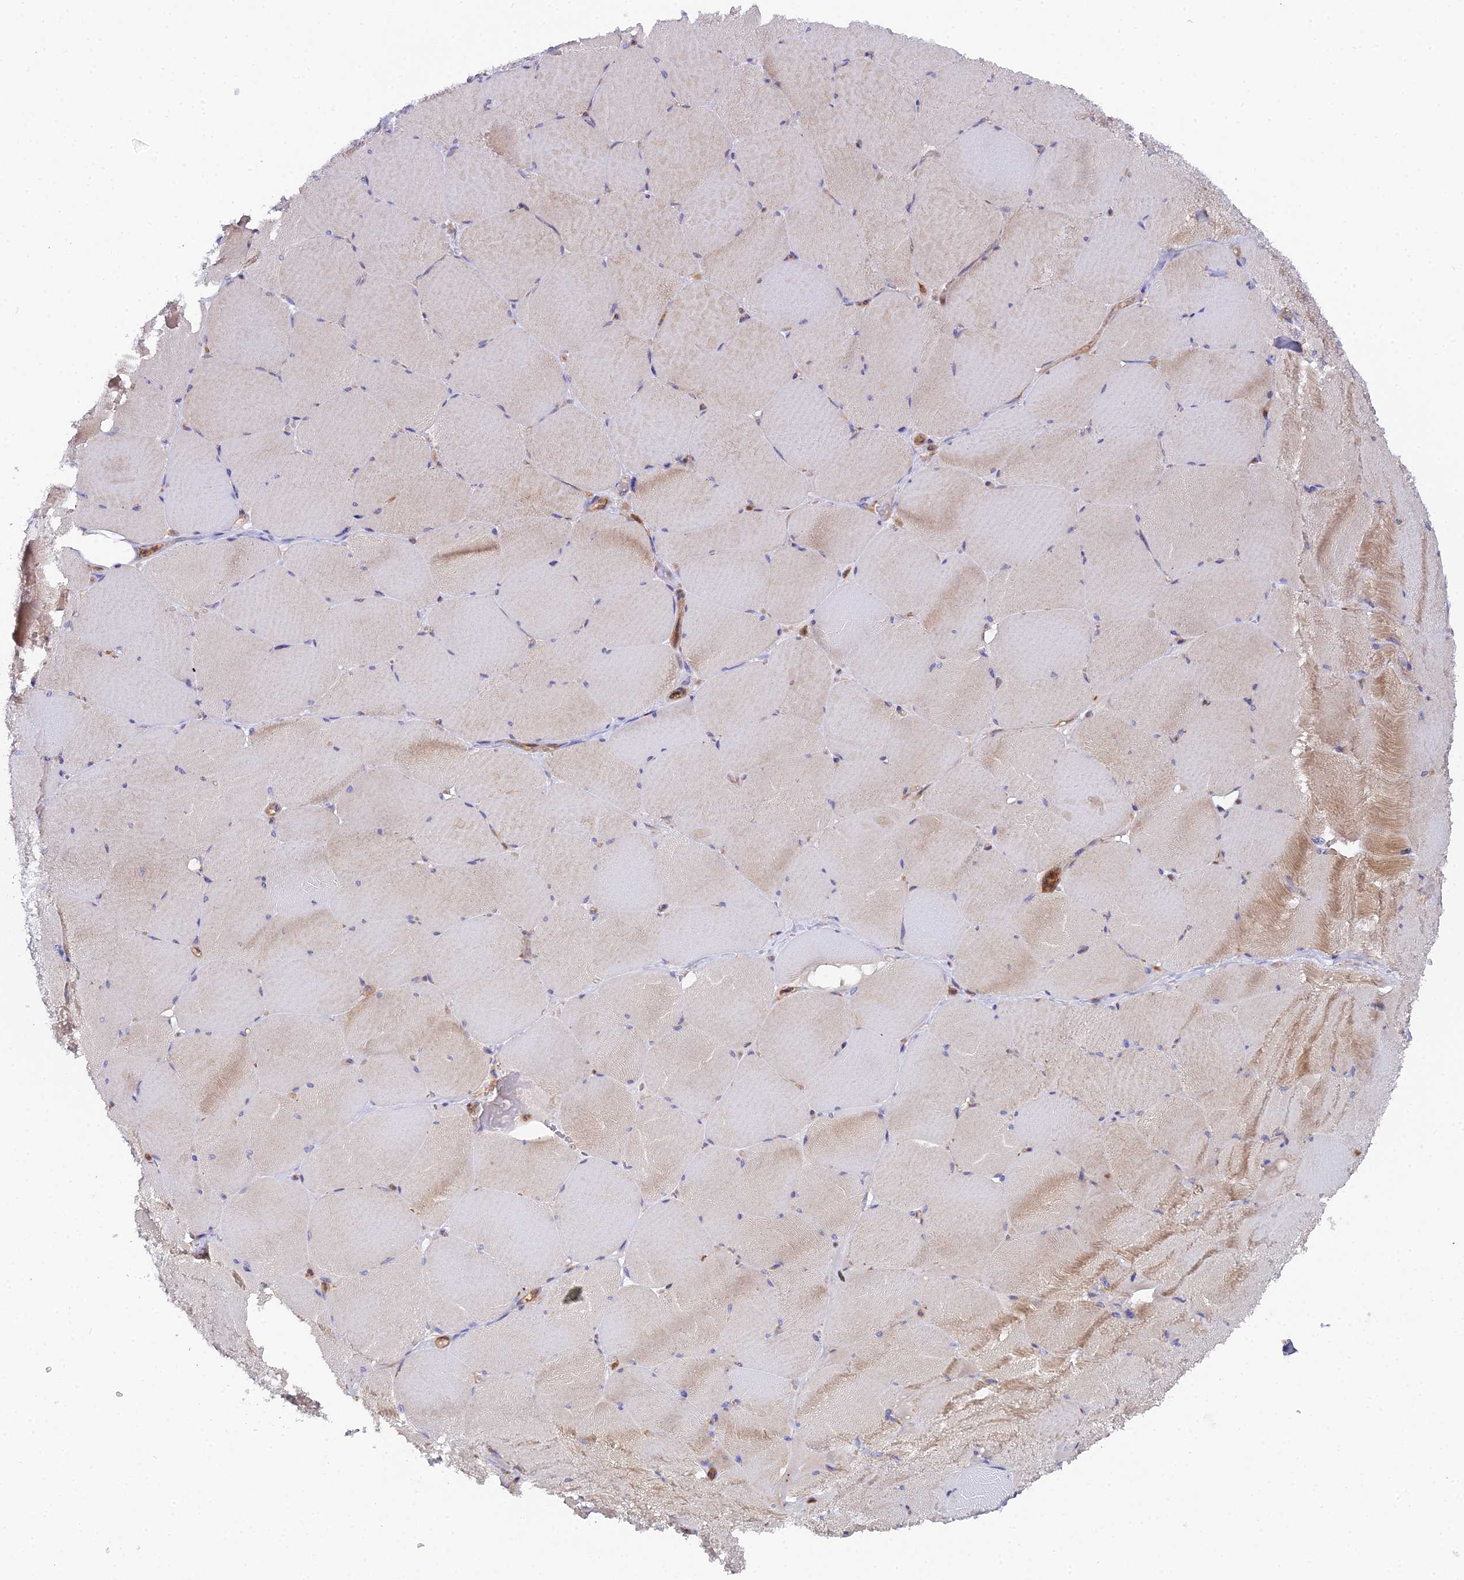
{"staining": {"intensity": "weak", "quantity": "25%-75%", "location": "cytoplasmic/membranous"}, "tissue": "skeletal muscle", "cell_type": "Myocytes", "image_type": "normal", "snomed": [{"axis": "morphology", "description": "Normal tissue, NOS"}, {"axis": "topography", "description": "Skeletal muscle"}, {"axis": "topography", "description": "Head-Neck"}], "caption": "Myocytes demonstrate low levels of weak cytoplasmic/membranous expression in about 25%-75% of cells in unremarkable skeletal muscle.", "gene": "GNG5B", "patient": {"sex": "male", "age": 66}}